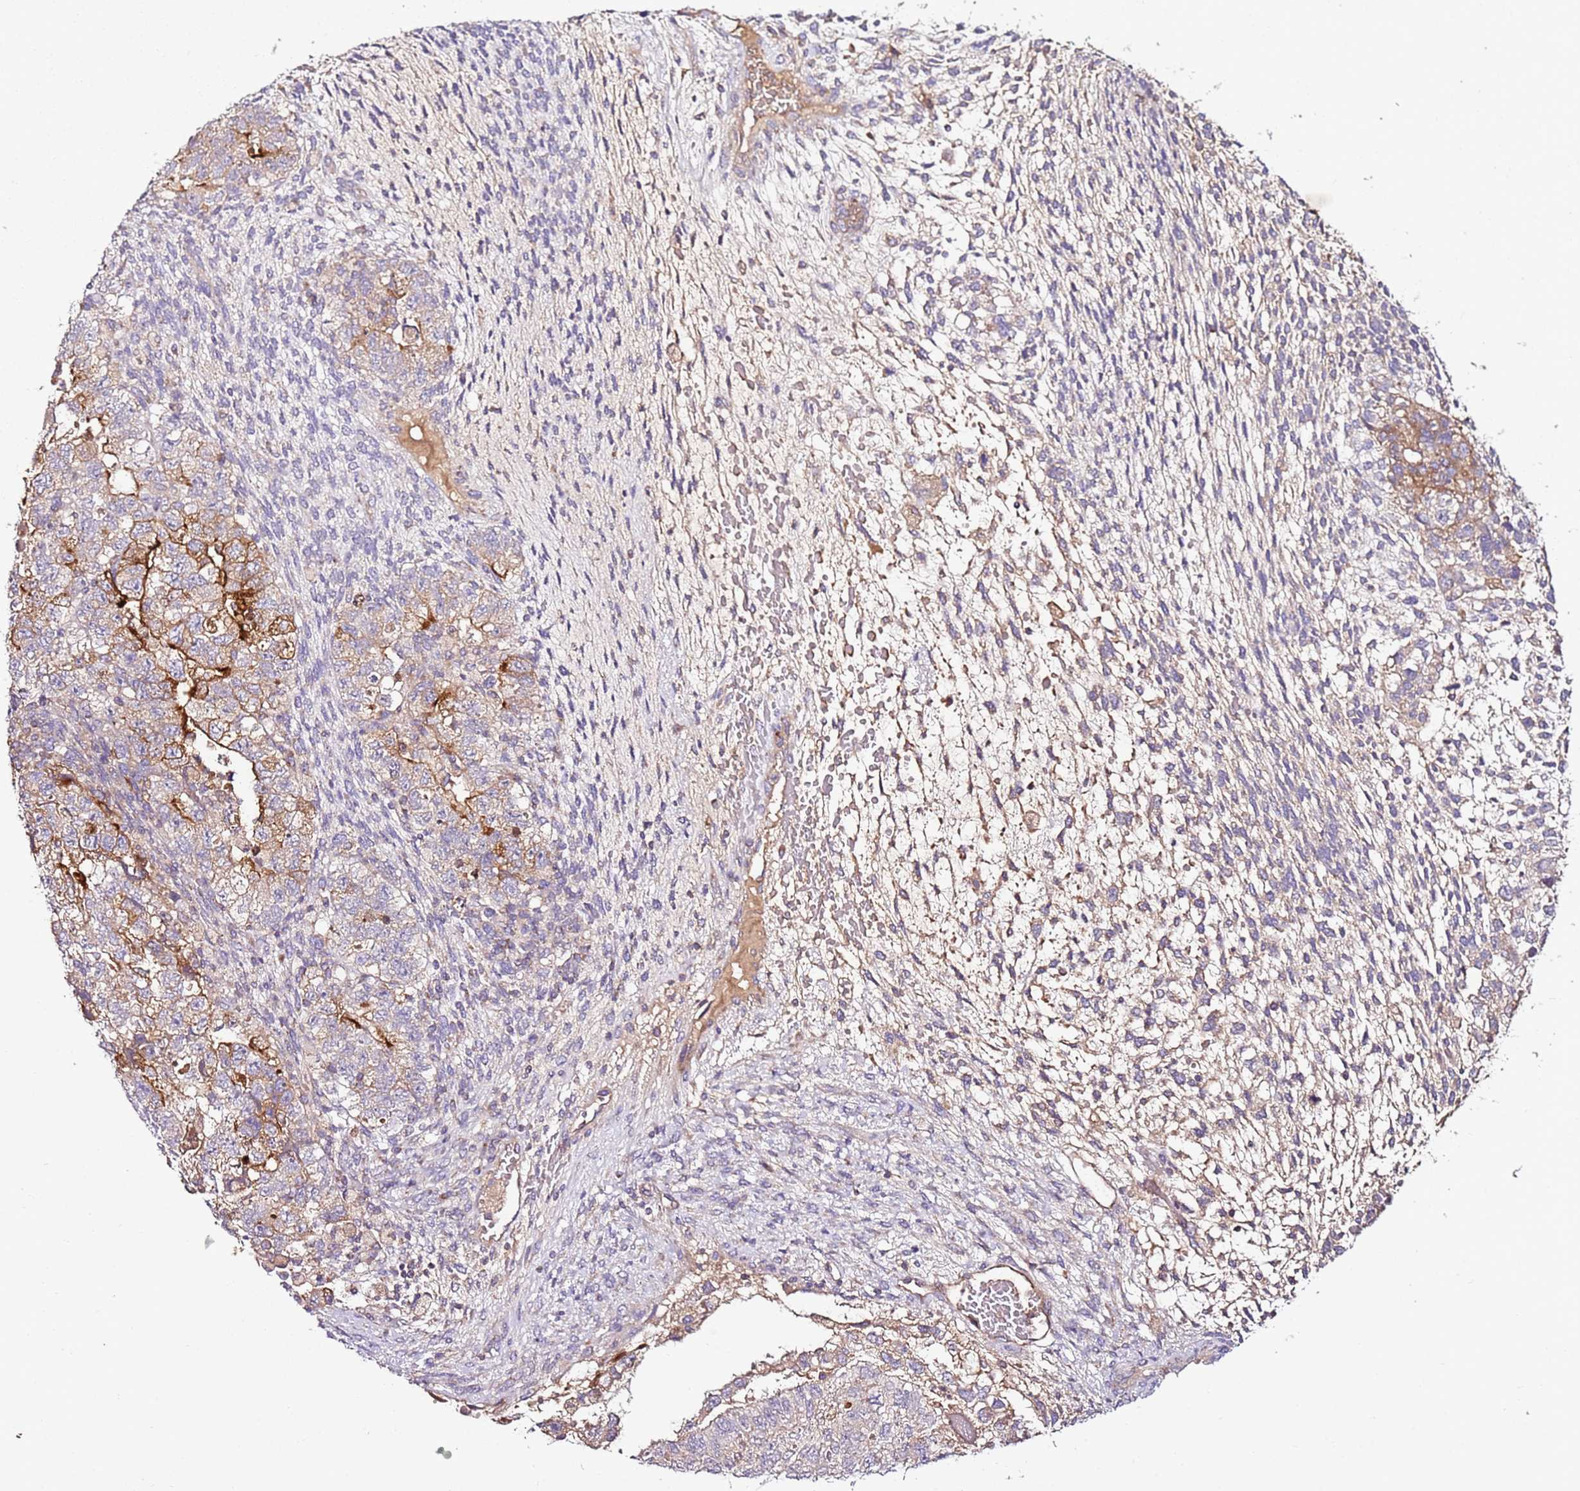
{"staining": {"intensity": "moderate", "quantity": "25%-75%", "location": "cytoplasmic/membranous"}, "tissue": "testis cancer", "cell_type": "Tumor cells", "image_type": "cancer", "snomed": [{"axis": "morphology", "description": "Normal tissue, NOS"}, {"axis": "morphology", "description": "Carcinoma, Embryonal, NOS"}, {"axis": "topography", "description": "Testis"}], "caption": "A medium amount of moderate cytoplasmic/membranous positivity is appreciated in approximately 25%-75% of tumor cells in testis cancer tissue.", "gene": "KRTAP21-3", "patient": {"sex": "male", "age": 36}}